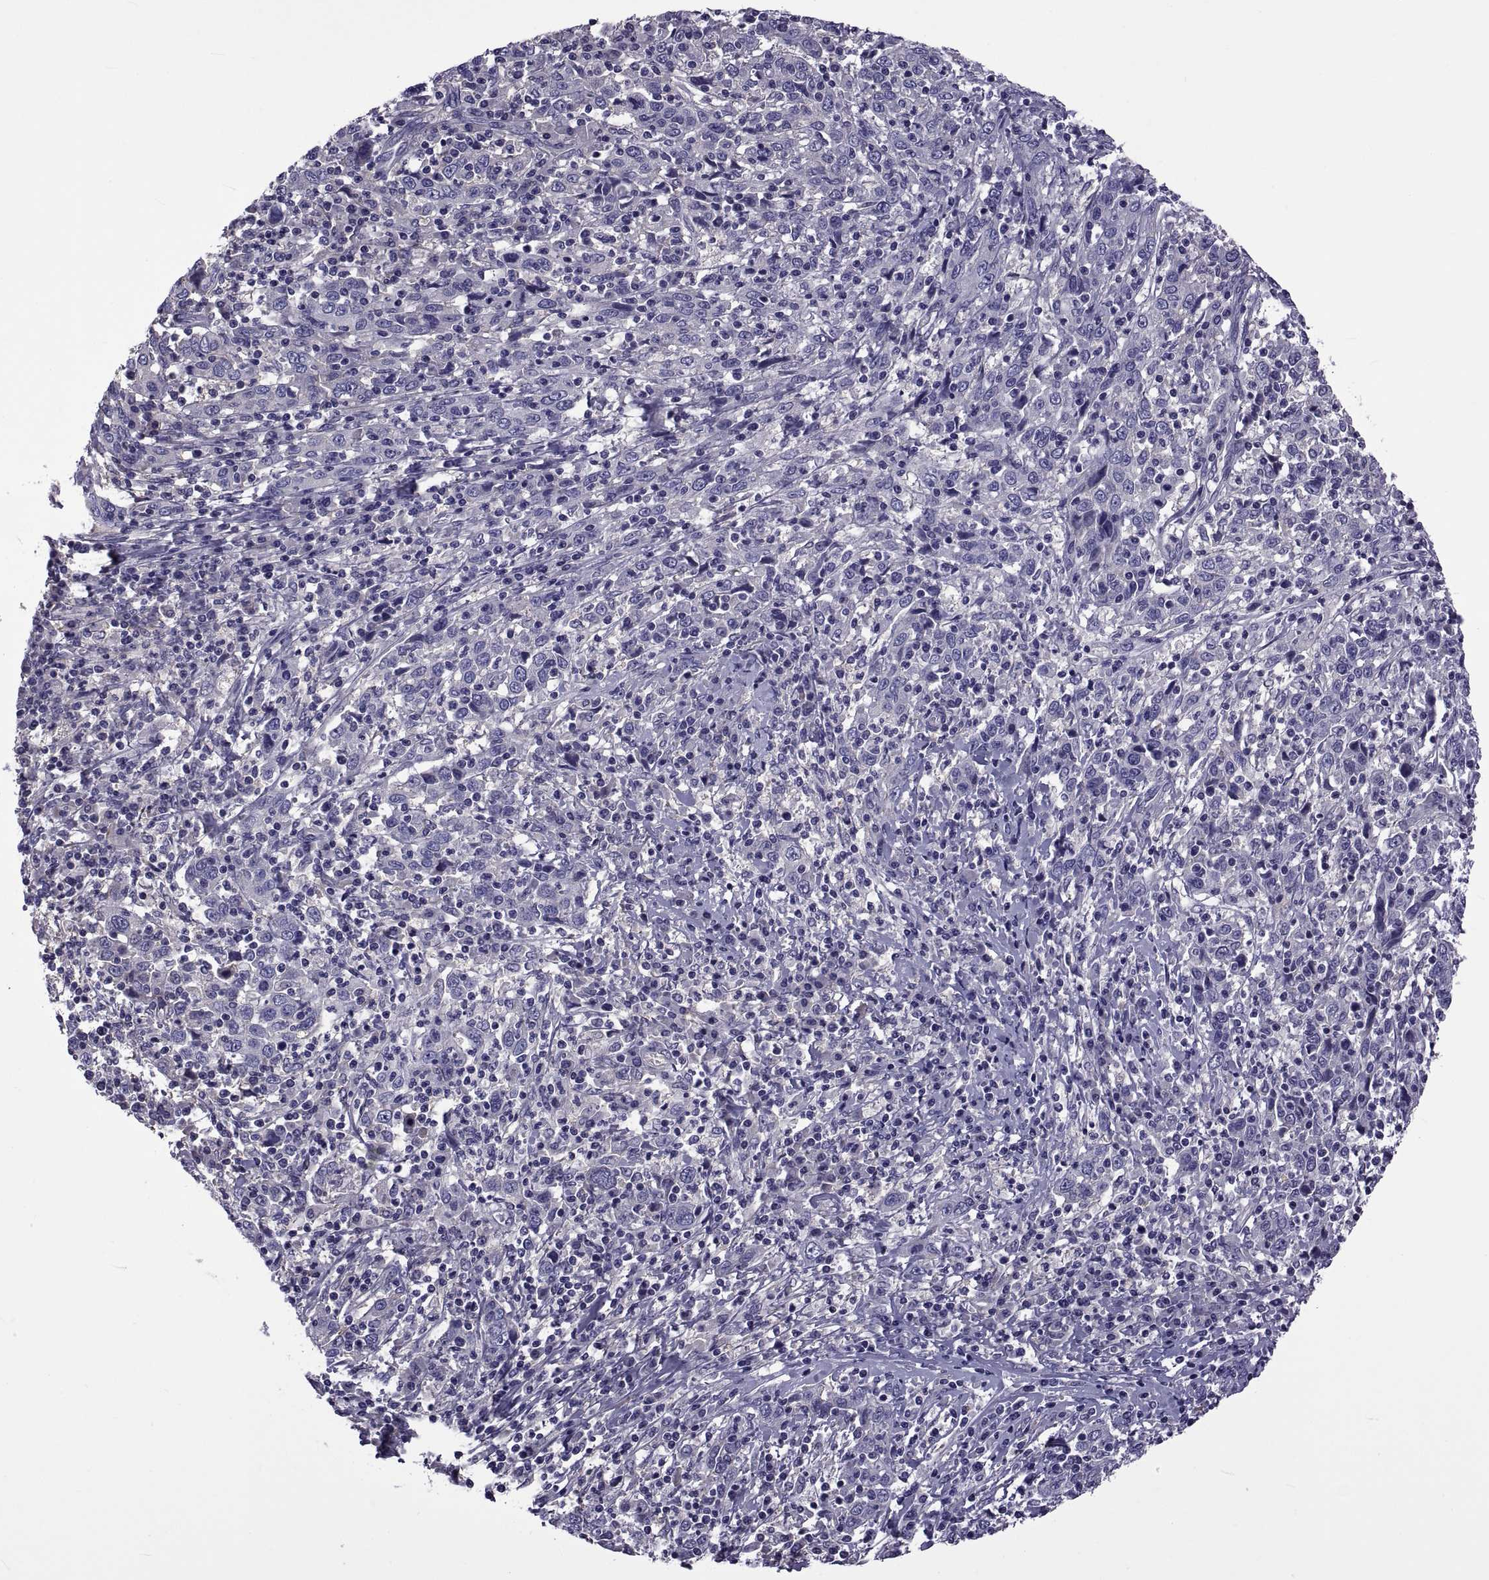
{"staining": {"intensity": "negative", "quantity": "none", "location": "none"}, "tissue": "cervical cancer", "cell_type": "Tumor cells", "image_type": "cancer", "snomed": [{"axis": "morphology", "description": "Squamous cell carcinoma, NOS"}, {"axis": "topography", "description": "Cervix"}], "caption": "Micrograph shows no protein positivity in tumor cells of cervical squamous cell carcinoma tissue.", "gene": "TMC3", "patient": {"sex": "female", "age": 46}}